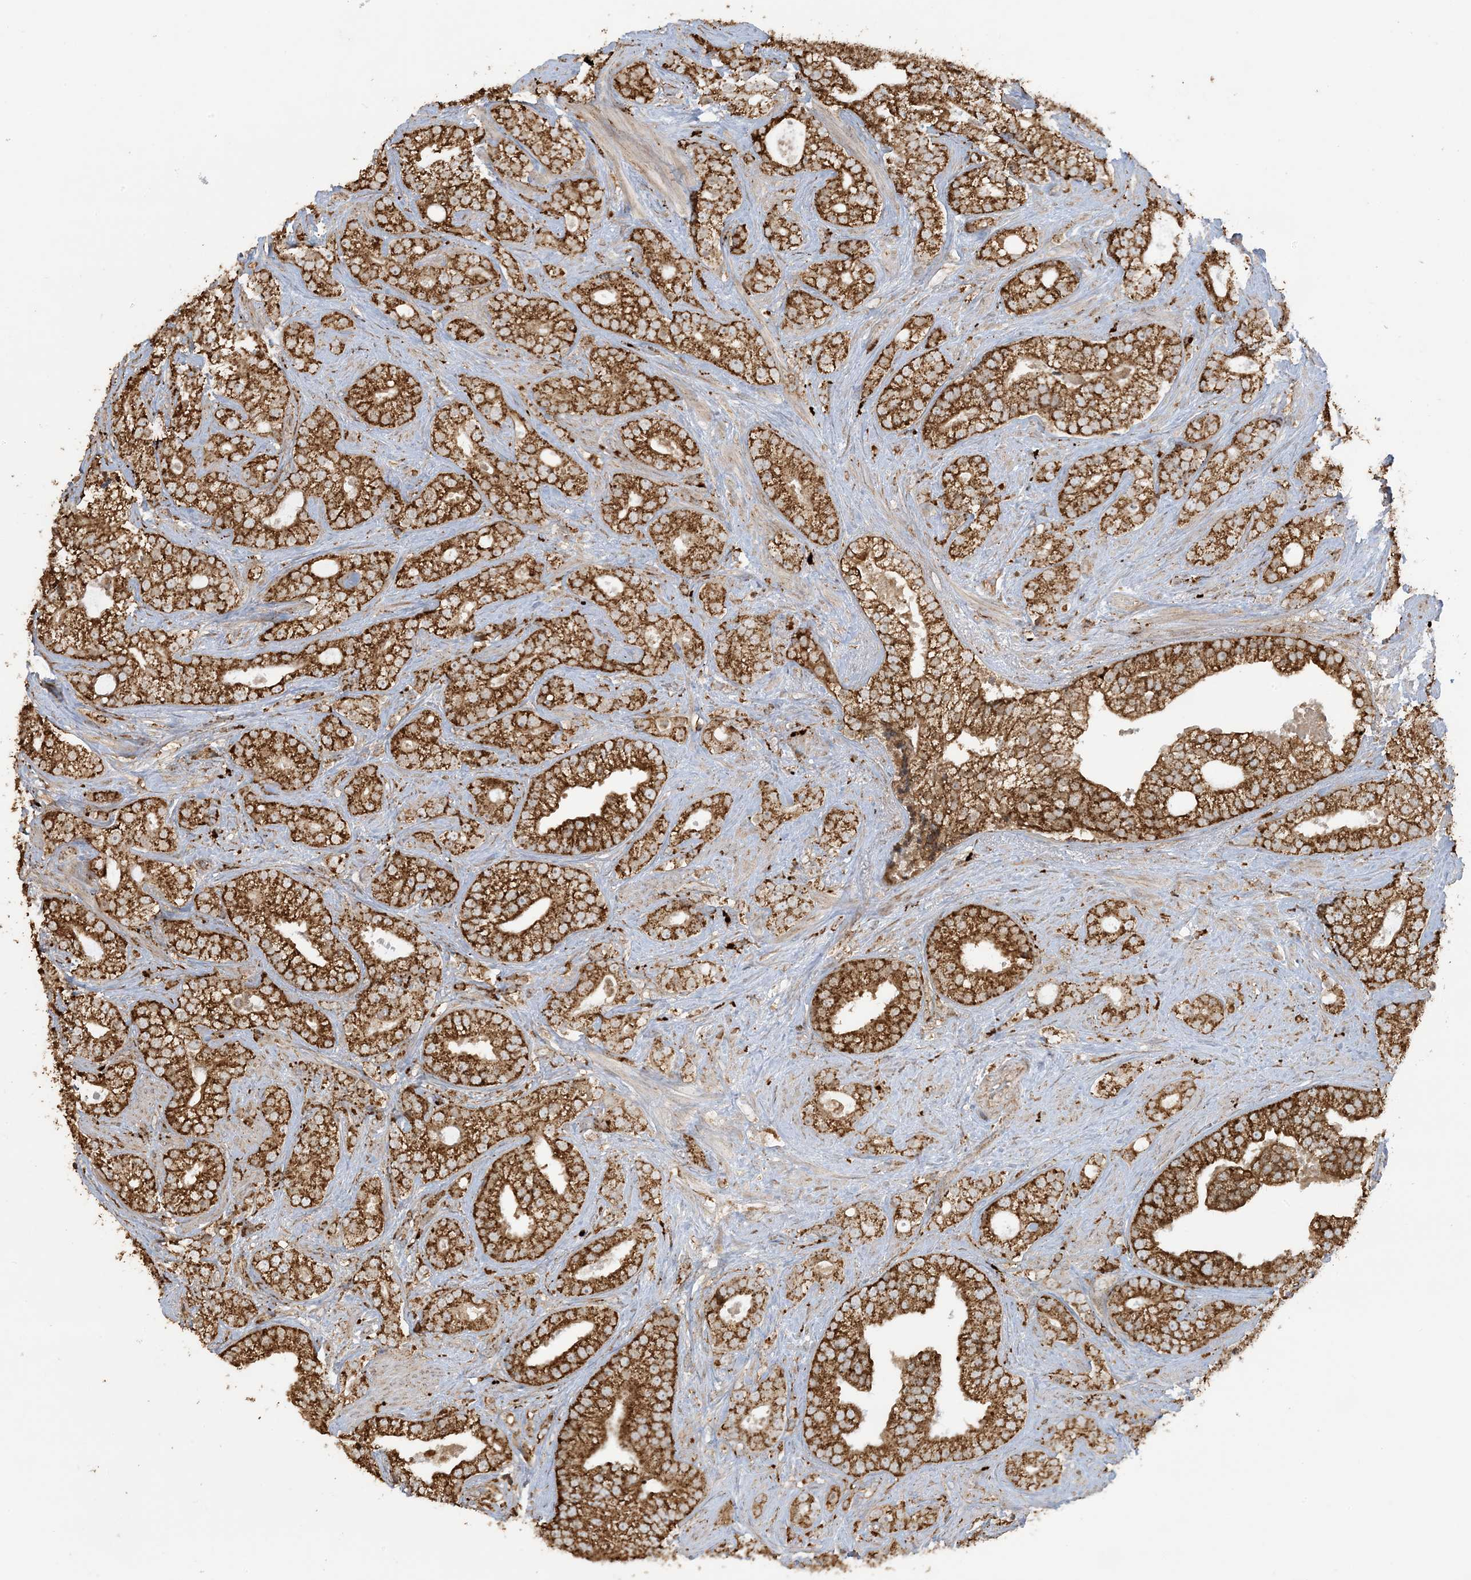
{"staining": {"intensity": "strong", "quantity": ">75%", "location": "cytoplasmic/membranous"}, "tissue": "prostate cancer", "cell_type": "Tumor cells", "image_type": "cancer", "snomed": [{"axis": "morphology", "description": "Adenocarcinoma, High grade"}, {"axis": "topography", "description": "Prostate and seminal vesicle, NOS"}], "caption": "Protein positivity by immunohistochemistry (IHC) displays strong cytoplasmic/membranous expression in approximately >75% of tumor cells in prostate cancer (adenocarcinoma (high-grade)). The protein is shown in brown color, while the nuclei are stained blue.", "gene": "AGA", "patient": {"sex": "male", "age": 67}}